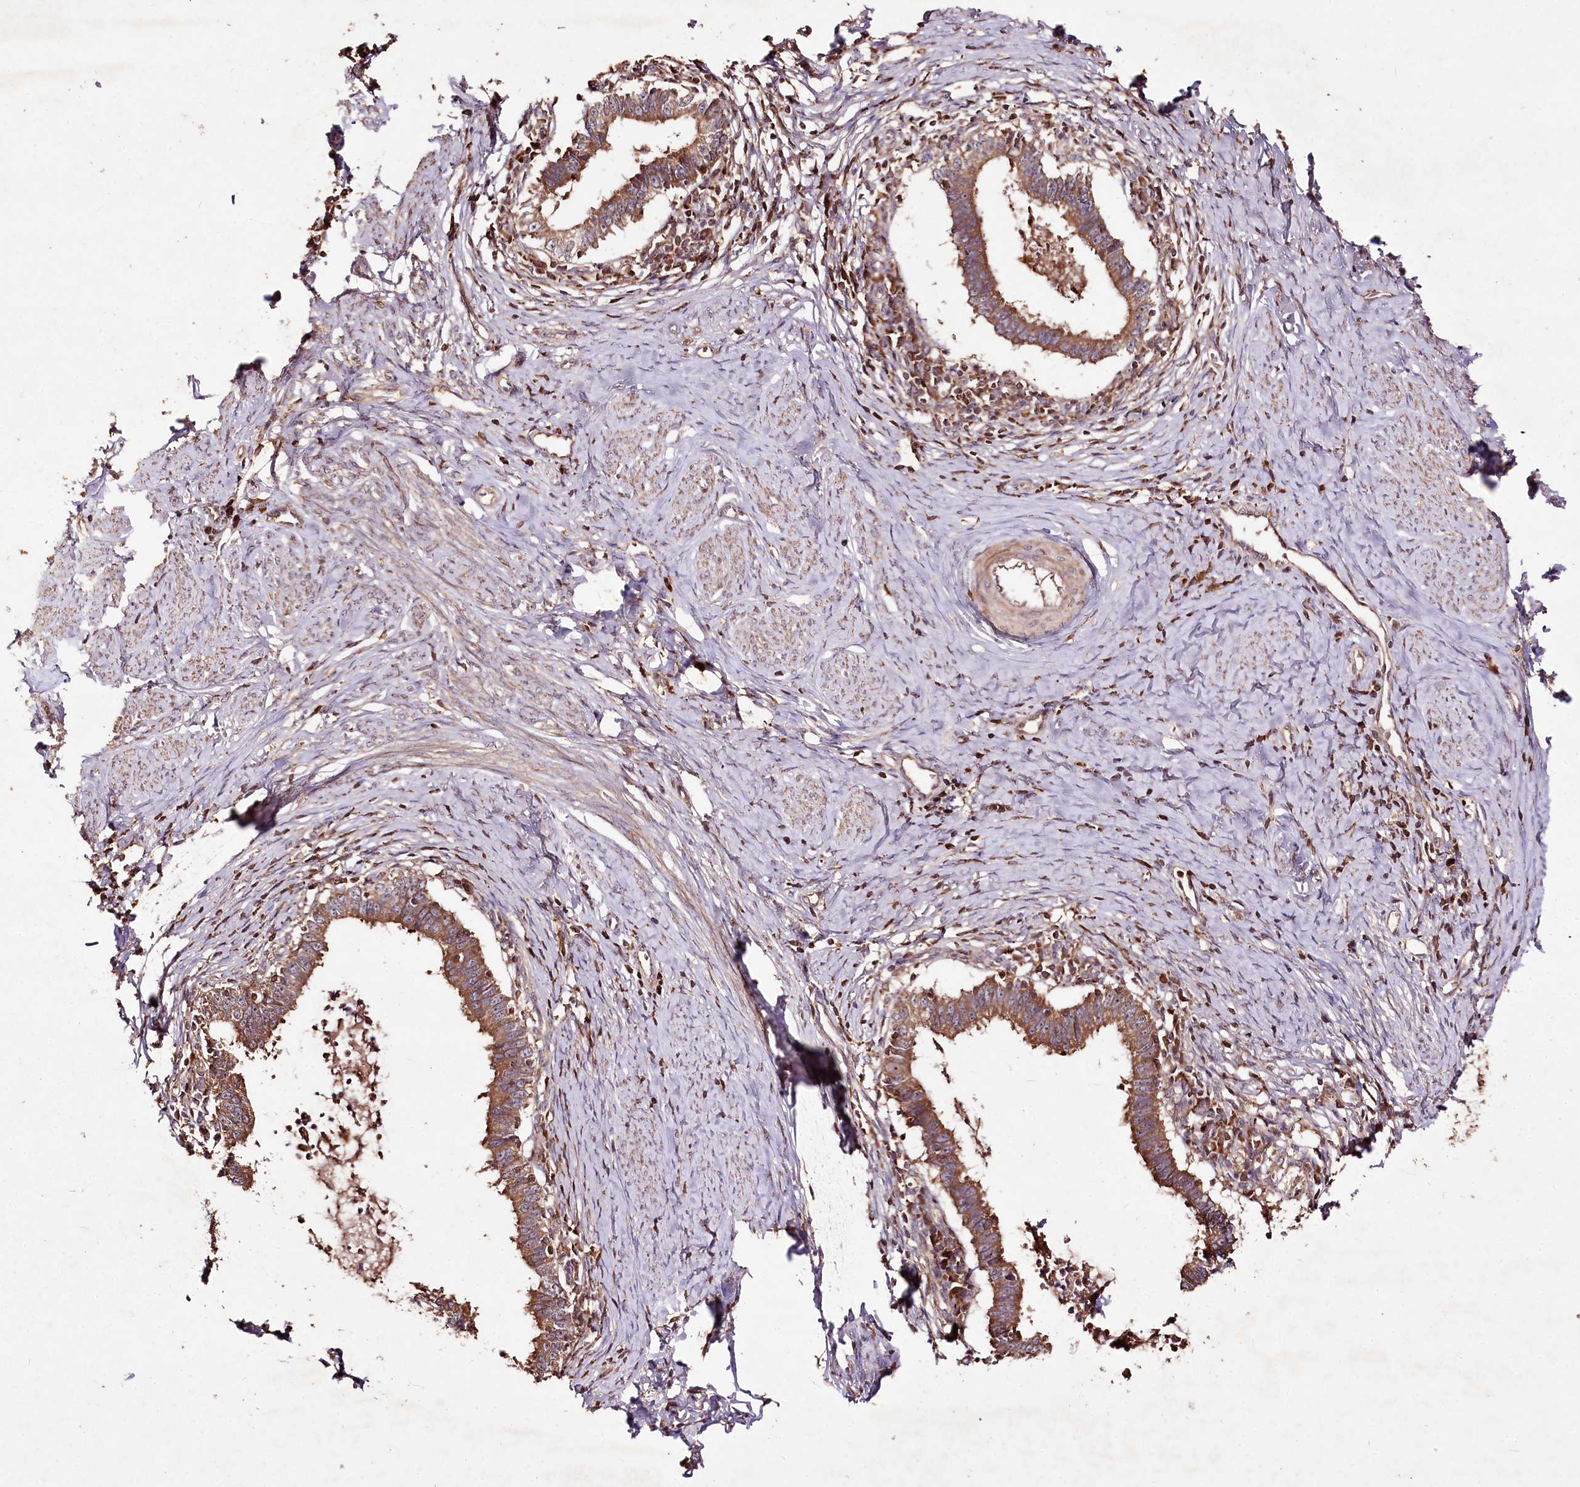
{"staining": {"intensity": "moderate", "quantity": ">75%", "location": "cytoplasmic/membranous"}, "tissue": "cervical cancer", "cell_type": "Tumor cells", "image_type": "cancer", "snomed": [{"axis": "morphology", "description": "Adenocarcinoma, NOS"}, {"axis": "topography", "description": "Cervix"}], "caption": "Immunohistochemical staining of human cervical cancer reveals medium levels of moderate cytoplasmic/membranous protein staining in about >75% of tumor cells.", "gene": "FAM53B", "patient": {"sex": "female", "age": 36}}